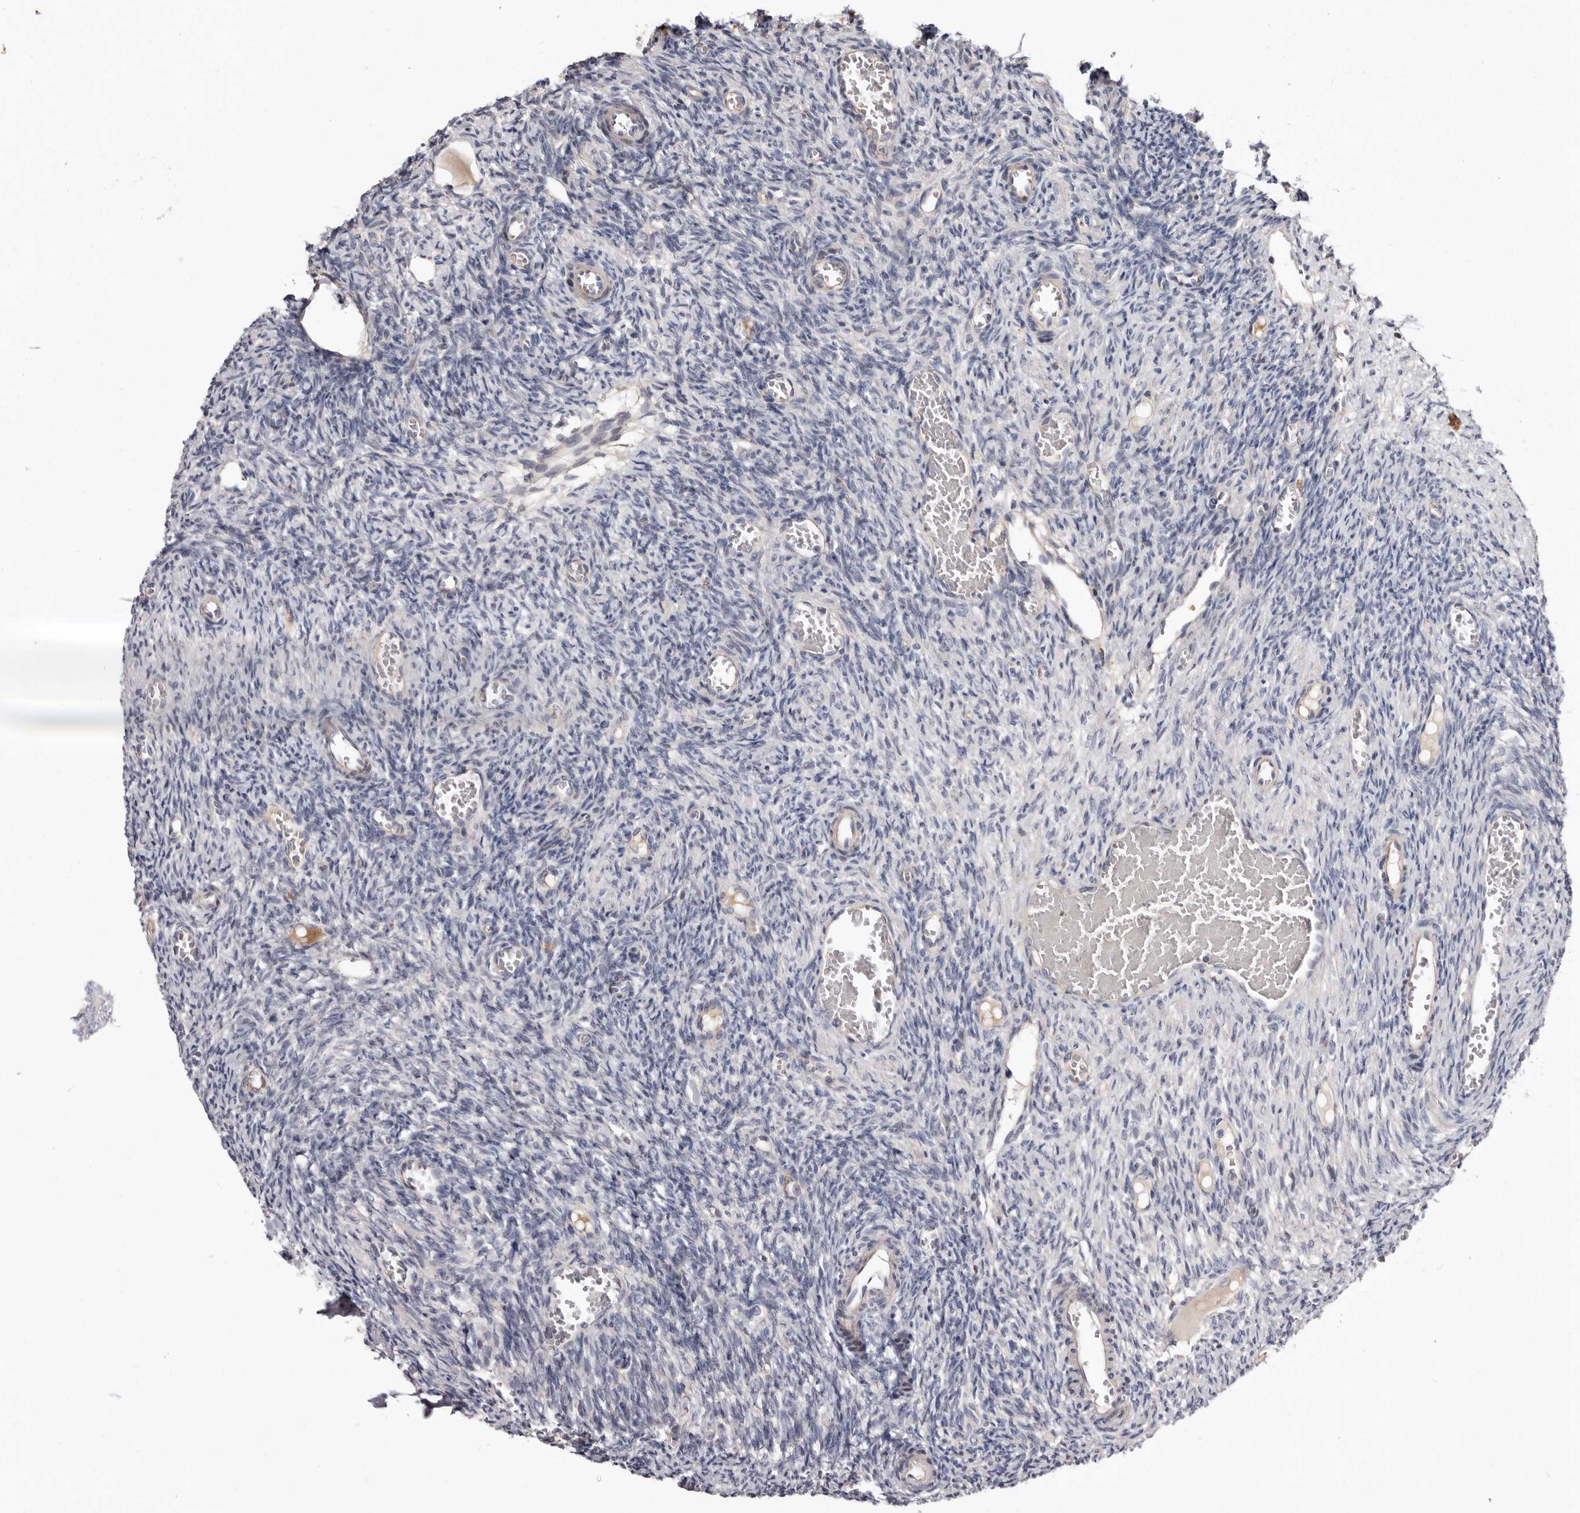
{"staining": {"intensity": "weak", "quantity": "25%-75%", "location": "cytoplasmic/membranous"}, "tissue": "ovary", "cell_type": "Follicle cells", "image_type": "normal", "snomed": [{"axis": "morphology", "description": "Normal tissue, NOS"}, {"axis": "topography", "description": "Ovary"}], "caption": "Brown immunohistochemical staining in normal ovary shows weak cytoplasmic/membranous expression in approximately 25%-75% of follicle cells.", "gene": "ASIC5", "patient": {"sex": "female", "age": 27}}